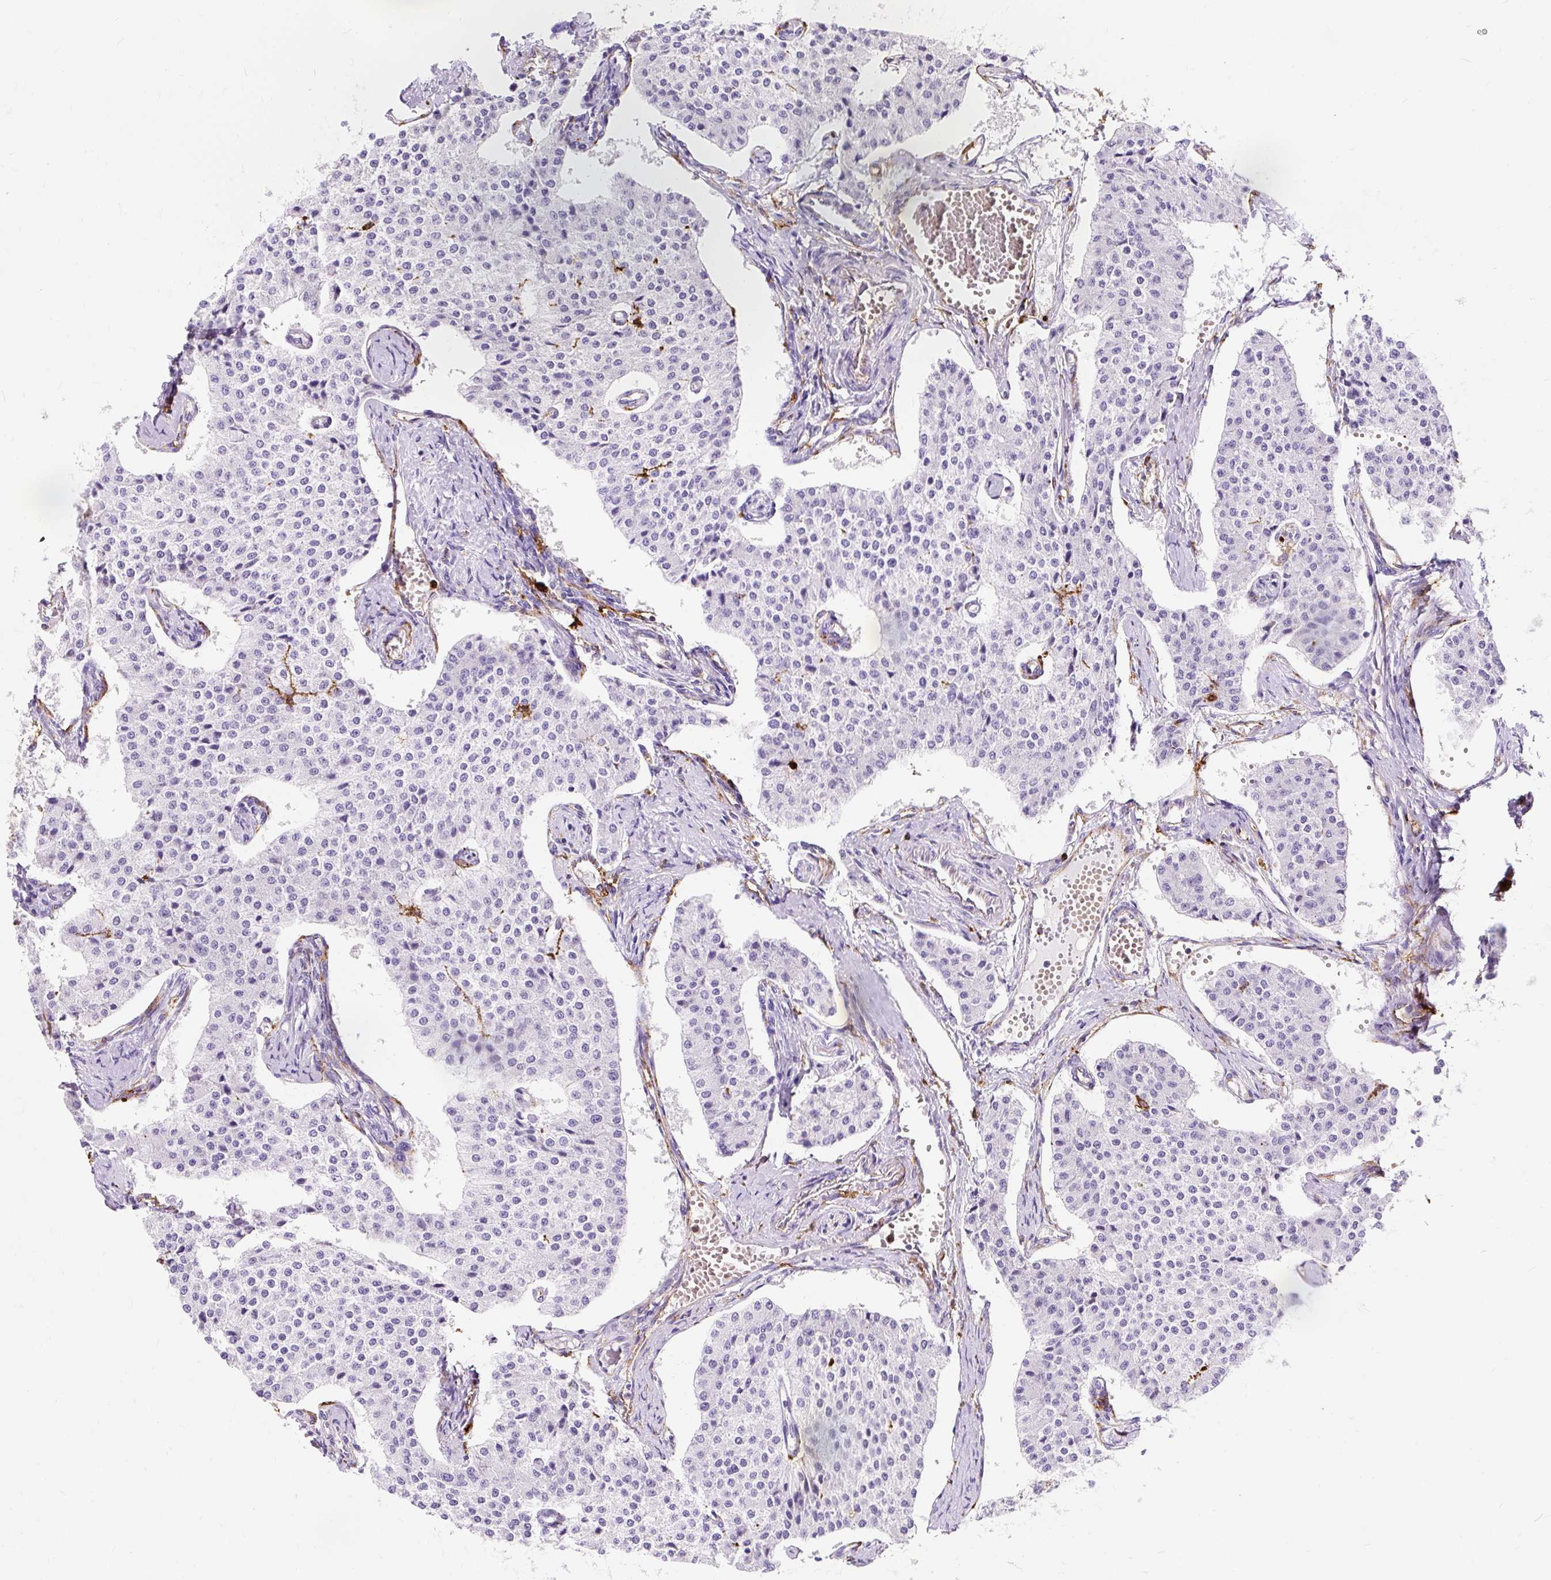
{"staining": {"intensity": "negative", "quantity": "none", "location": "none"}, "tissue": "carcinoid", "cell_type": "Tumor cells", "image_type": "cancer", "snomed": [{"axis": "morphology", "description": "Carcinoid, malignant, NOS"}, {"axis": "topography", "description": "Colon"}], "caption": "Tumor cells are negative for brown protein staining in carcinoid (malignant).", "gene": "HLA-DRA", "patient": {"sex": "female", "age": 52}}